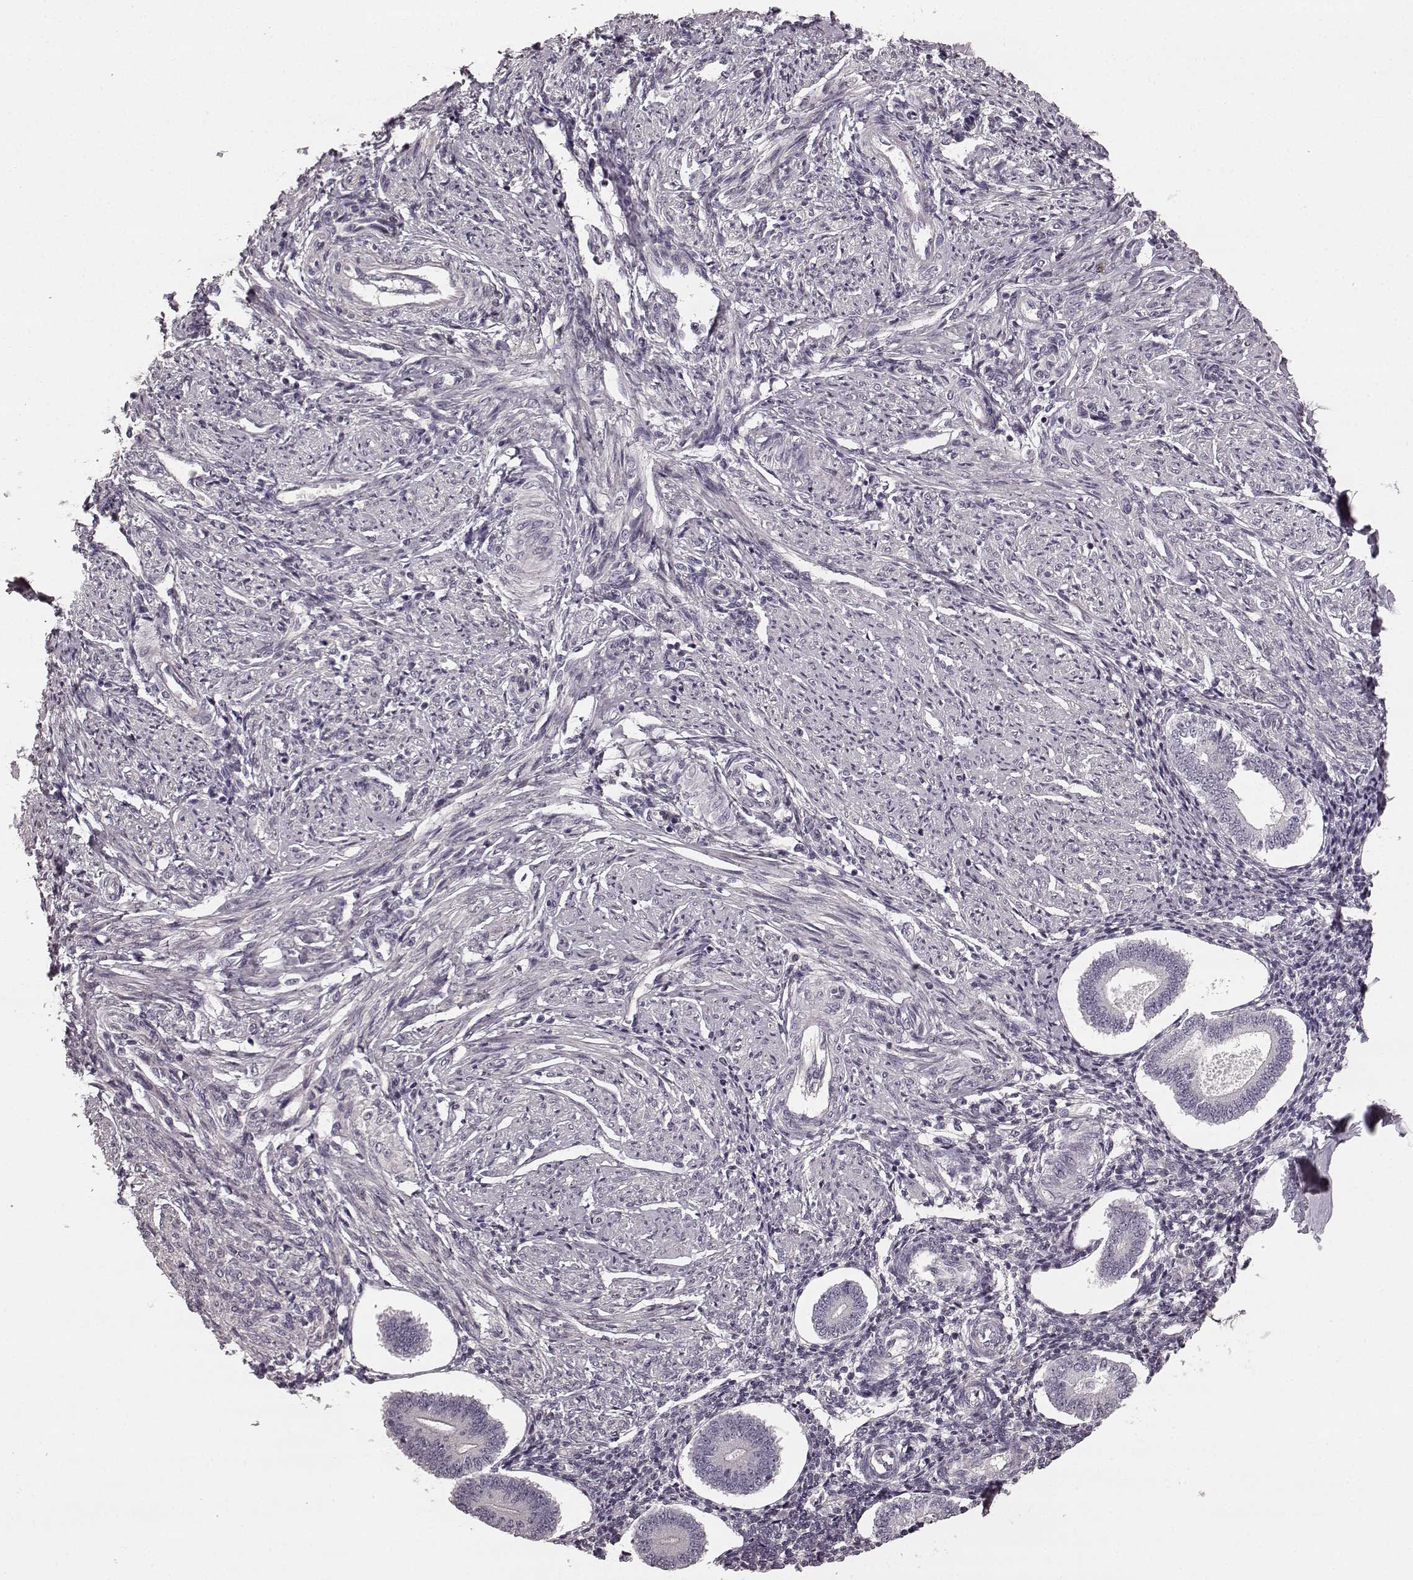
{"staining": {"intensity": "negative", "quantity": "none", "location": "none"}, "tissue": "endometrium", "cell_type": "Cells in endometrial stroma", "image_type": "normal", "snomed": [{"axis": "morphology", "description": "Normal tissue, NOS"}, {"axis": "topography", "description": "Endometrium"}], "caption": "This is a histopathology image of immunohistochemistry (IHC) staining of benign endometrium, which shows no expression in cells in endometrial stroma.", "gene": "PRKCE", "patient": {"sex": "female", "age": 40}}